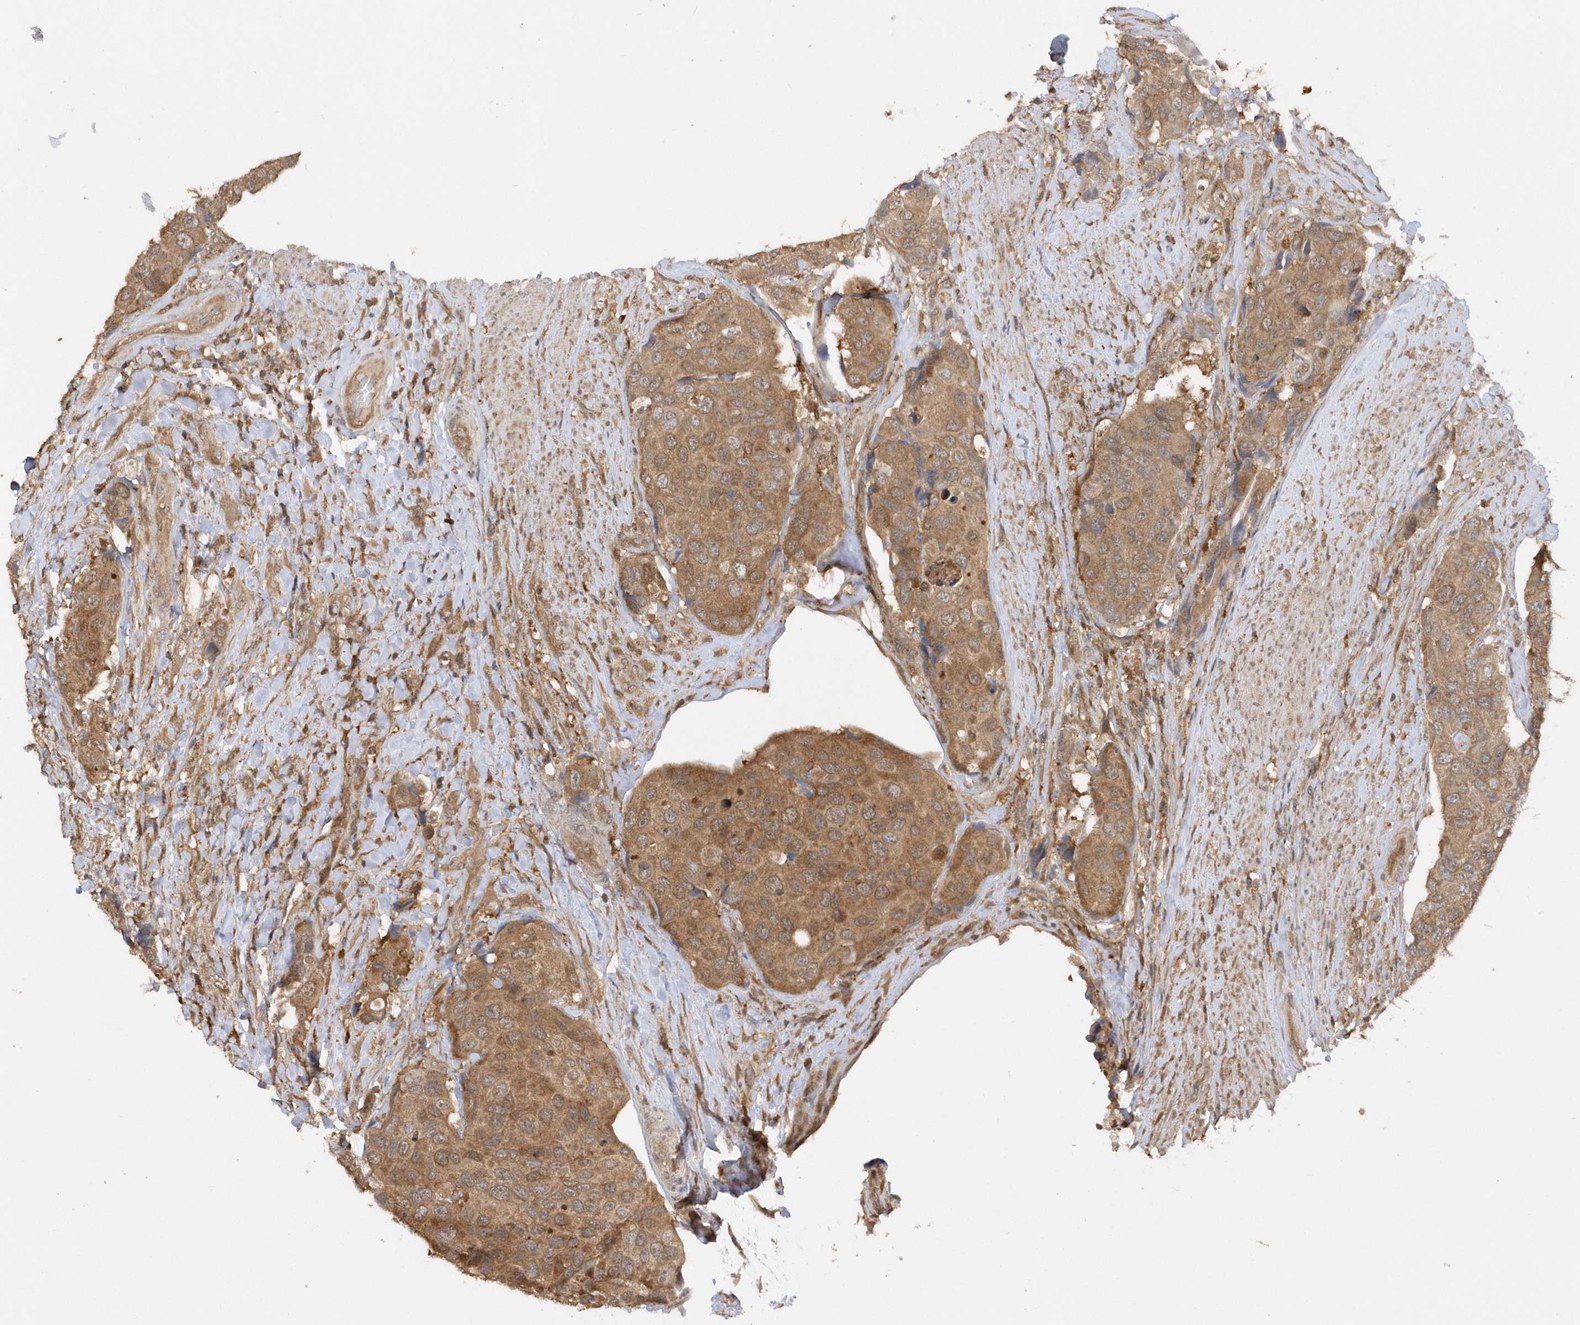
{"staining": {"intensity": "moderate", "quantity": ">75%", "location": "cytoplasmic/membranous"}, "tissue": "urothelial cancer", "cell_type": "Tumor cells", "image_type": "cancer", "snomed": [{"axis": "morphology", "description": "Urothelial carcinoma, High grade"}, {"axis": "topography", "description": "Urinary bladder"}], "caption": "Urothelial cancer stained with IHC shows moderate cytoplasmic/membranous expression in approximately >75% of tumor cells. (DAB (3,3'-diaminobenzidine) IHC, brown staining for protein, blue staining for nuclei).", "gene": "RPE", "patient": {"sex": "male", "age": 74}}